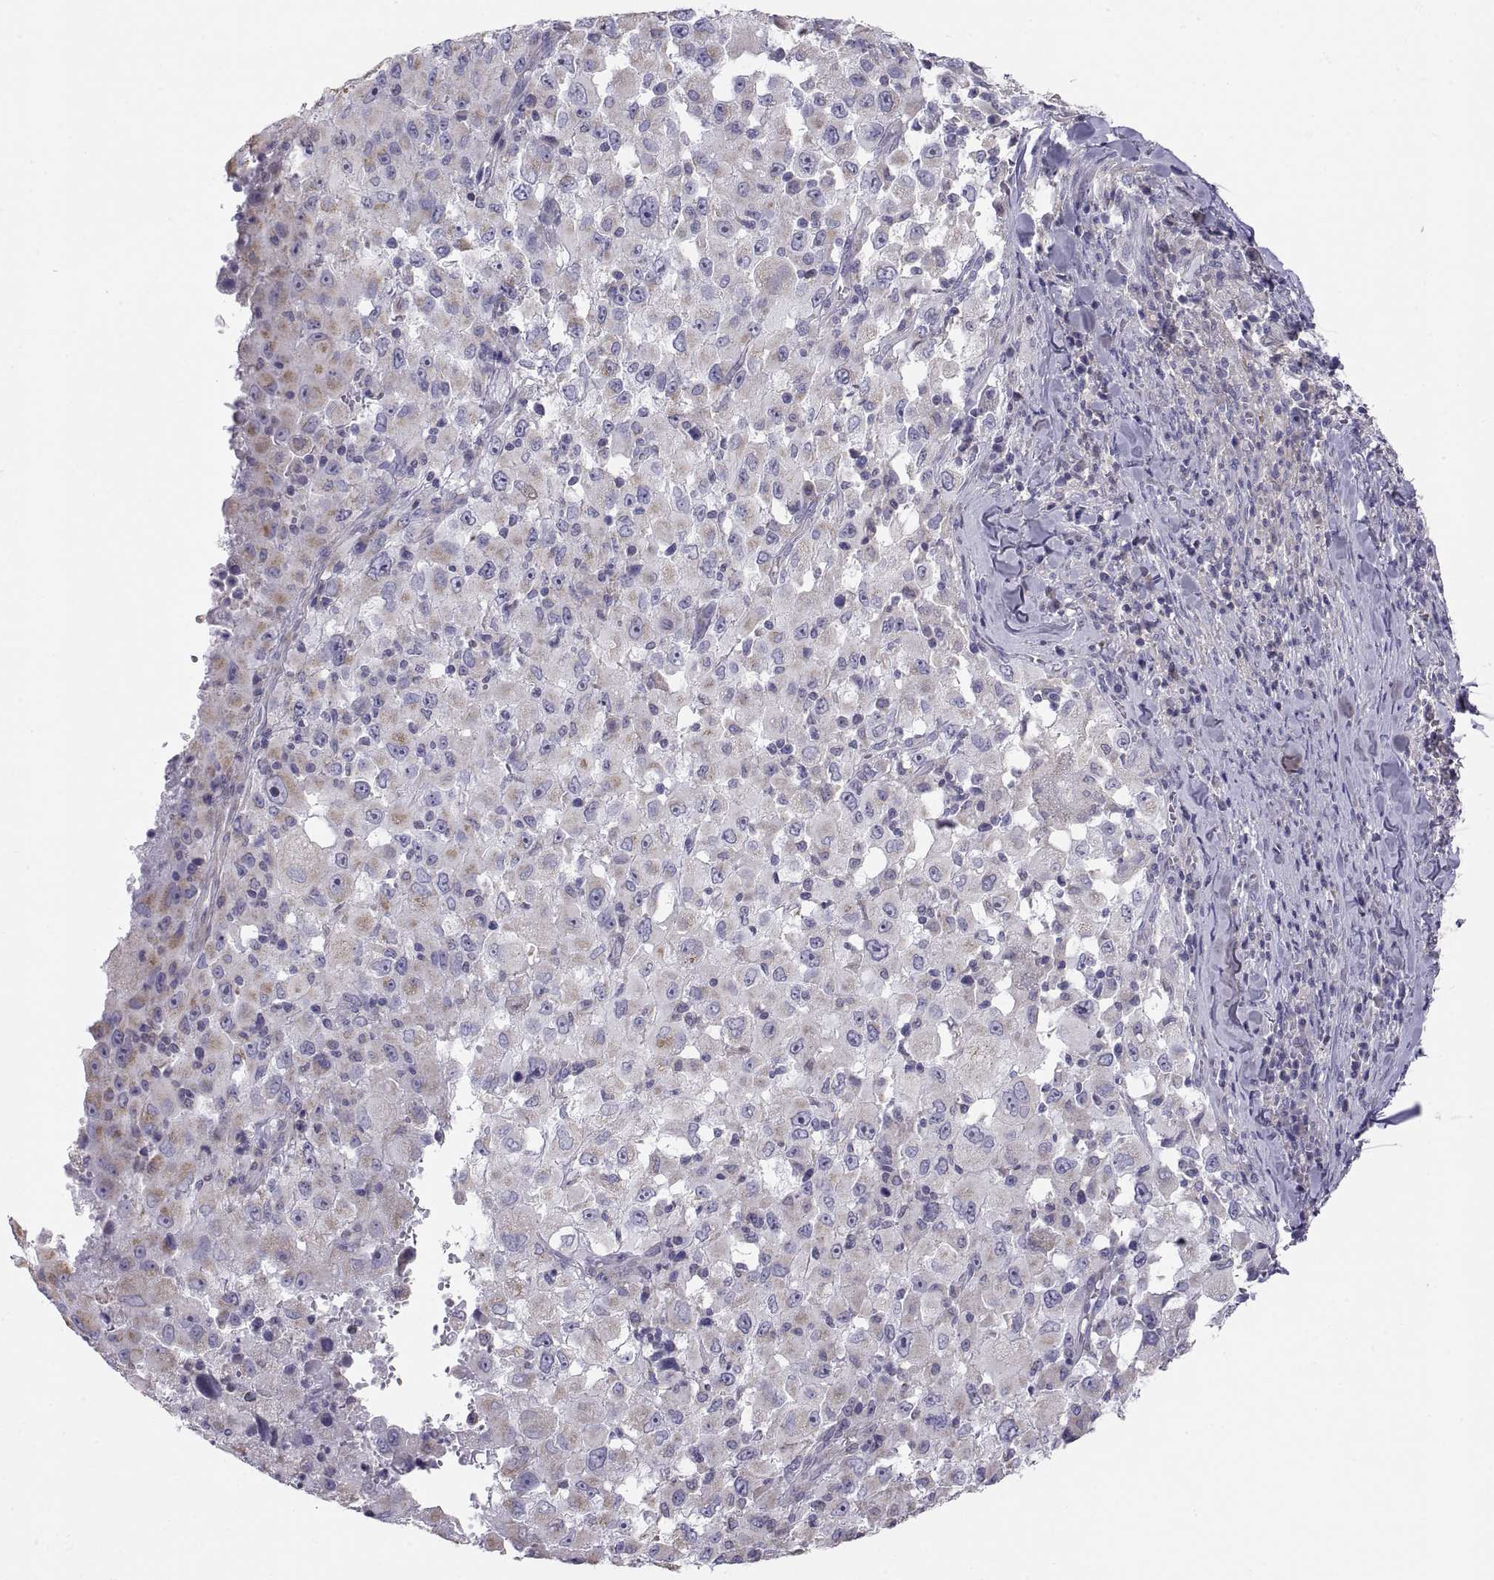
{"staining": {"intensity": "negative", "quantity": "none", "location": "none"}, "tissue": "melanoma", "cell_type": "Tumor cells", "image_type": "cancer", "snomed": [{"axis": "morphology", "description": "Malignant melanoma, Metastatic site"}, {"axis": "topography", "description": "Soft tissue"}], "caption": "High magnification brightfield microscopy of melanoma stained with DAB (3,3'-diaminobenzidine) (brown) and counterstained with hematoxylin (blue): tumor cells show no significant positivity. (DAB (3,3'-diaminobenzidine) immunohistochemistry (IHC), high magnification).", "gene": "TNNC1", "patient": {"sex": "male", "age": 50}}